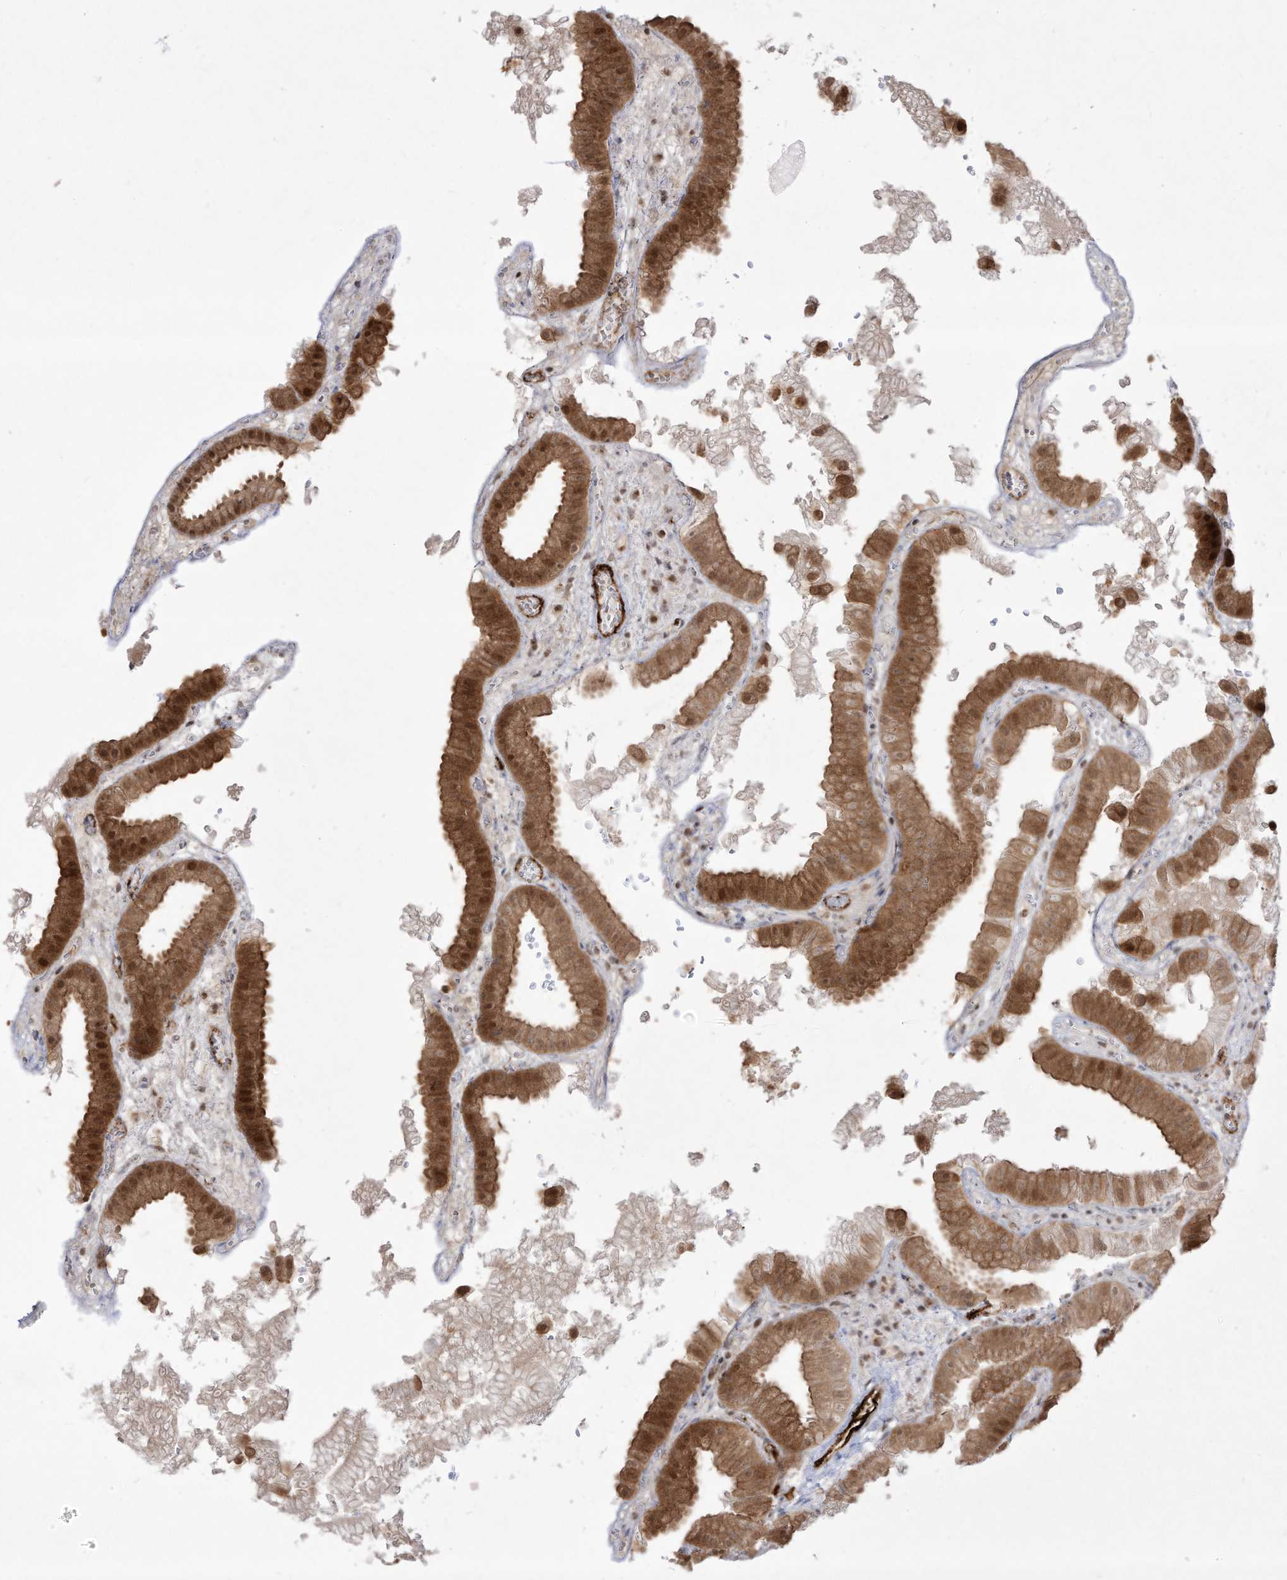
{"staining": {"intensity": "moderate", "quantity": ">75%", "location": "cytoplasmic/membranous,nuclear"}, "tissue": "gallbladder", "cell_type": "Glandular cells", "image_type": "normal", "snomed": [{"axis": "morphology", "description": "Normal tissue, NOS"}, {"axis": "topography", "description": "Gallbladder"}], "caption": "This is an image of IHC staining of benign gallbladder, which shows moderate expression in the cytoplasmic/membranous,nuclear of glandular cells.", "gene": "ZGRF1", "patient": {"sex": "female", "age": 30}}